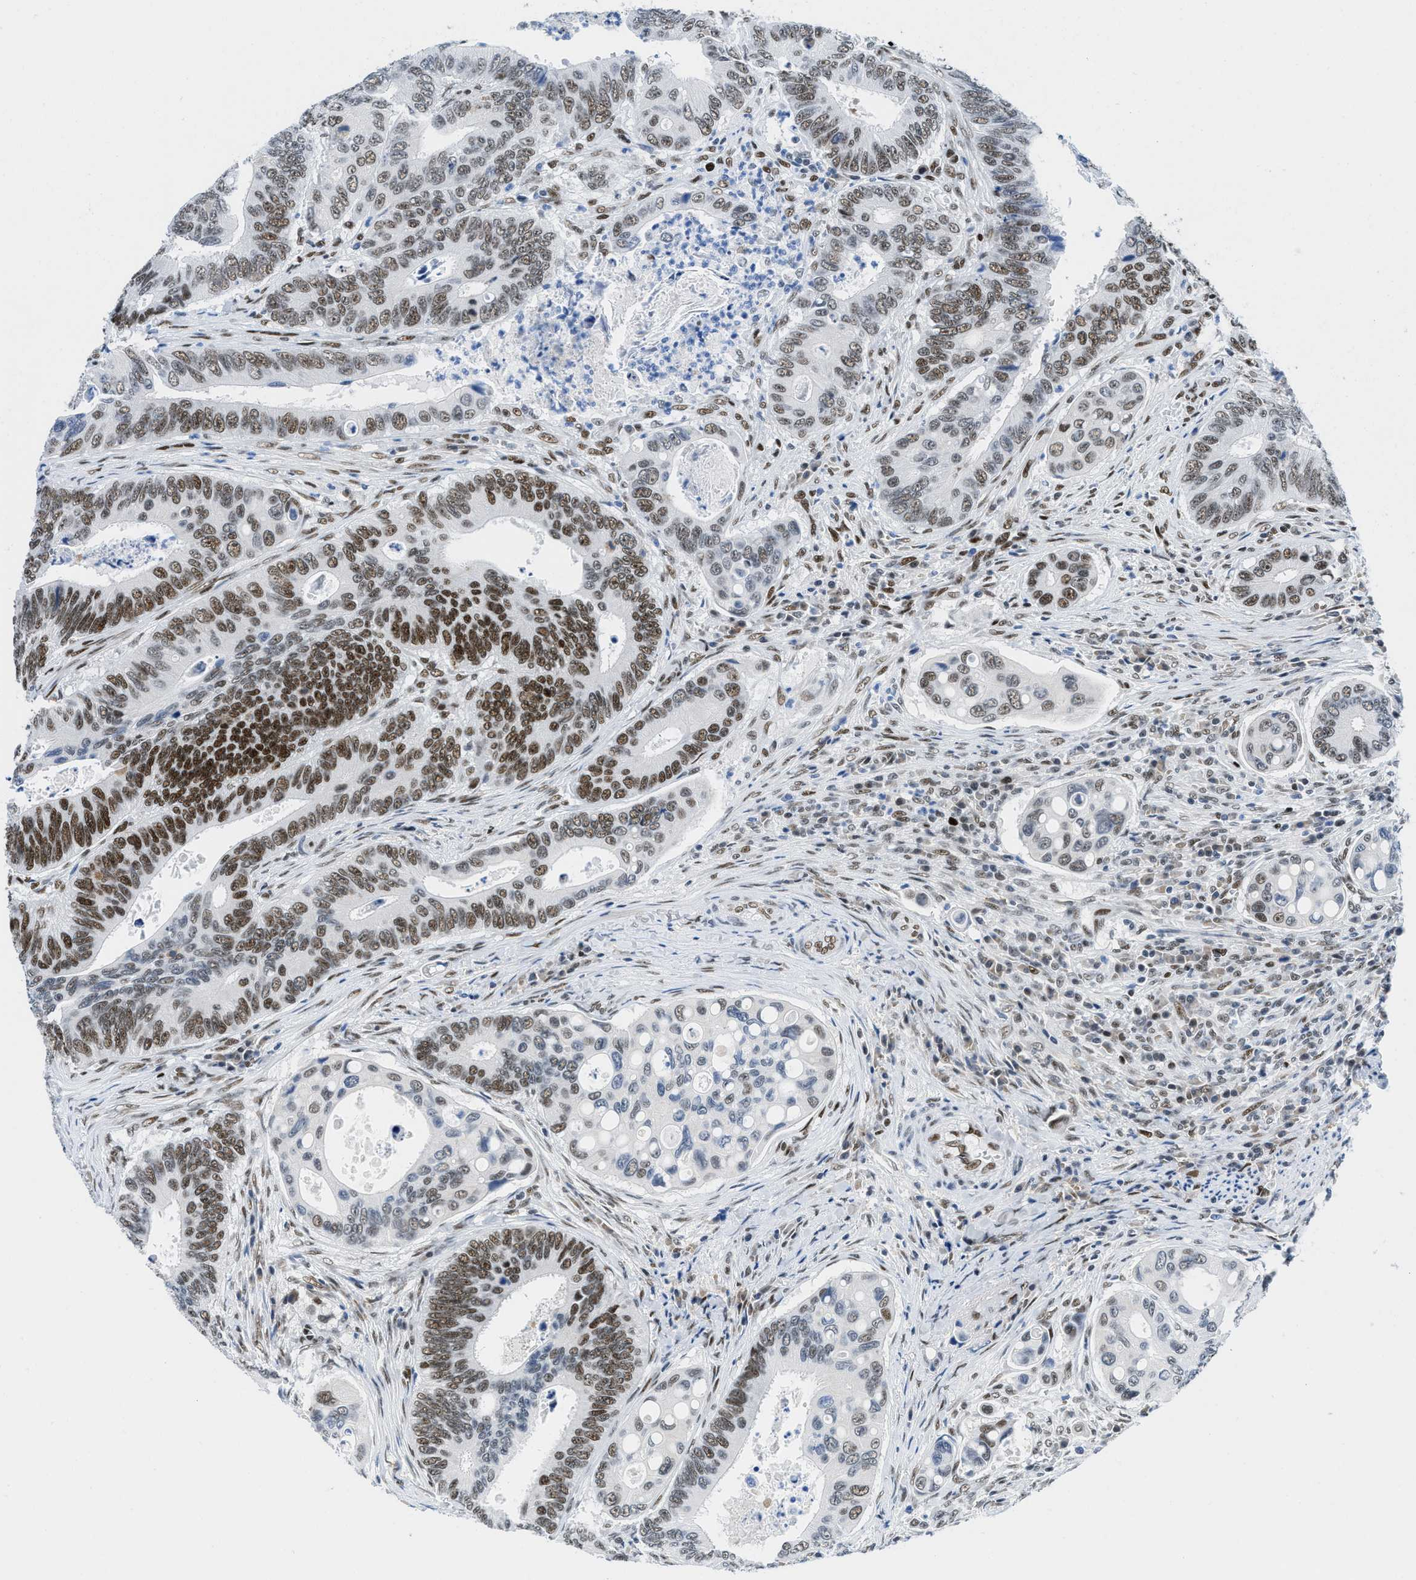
{"staining": {"intensity": "strong", "quantity": "25%-75%", "location": "nuclear"}, "tissue": "colorectal cancer", "cell_type": "Tumor cells", "image_type": "cancer", "snomed": [{"axis": "morphology", "description": "Inflammation, NOS"}, {"axis": "morphology", "description": "Adenocarcinoma, NOS"}, {"axis": "topography", "description": "Colon"}], "caption": "Protein staining displays strong nuclear expression in about 25%-75% of tumor cells in adenocarcinoma (colorectal).", "gene": "SMARCAD1", "patient": {"sex": "male", "age": 72}}